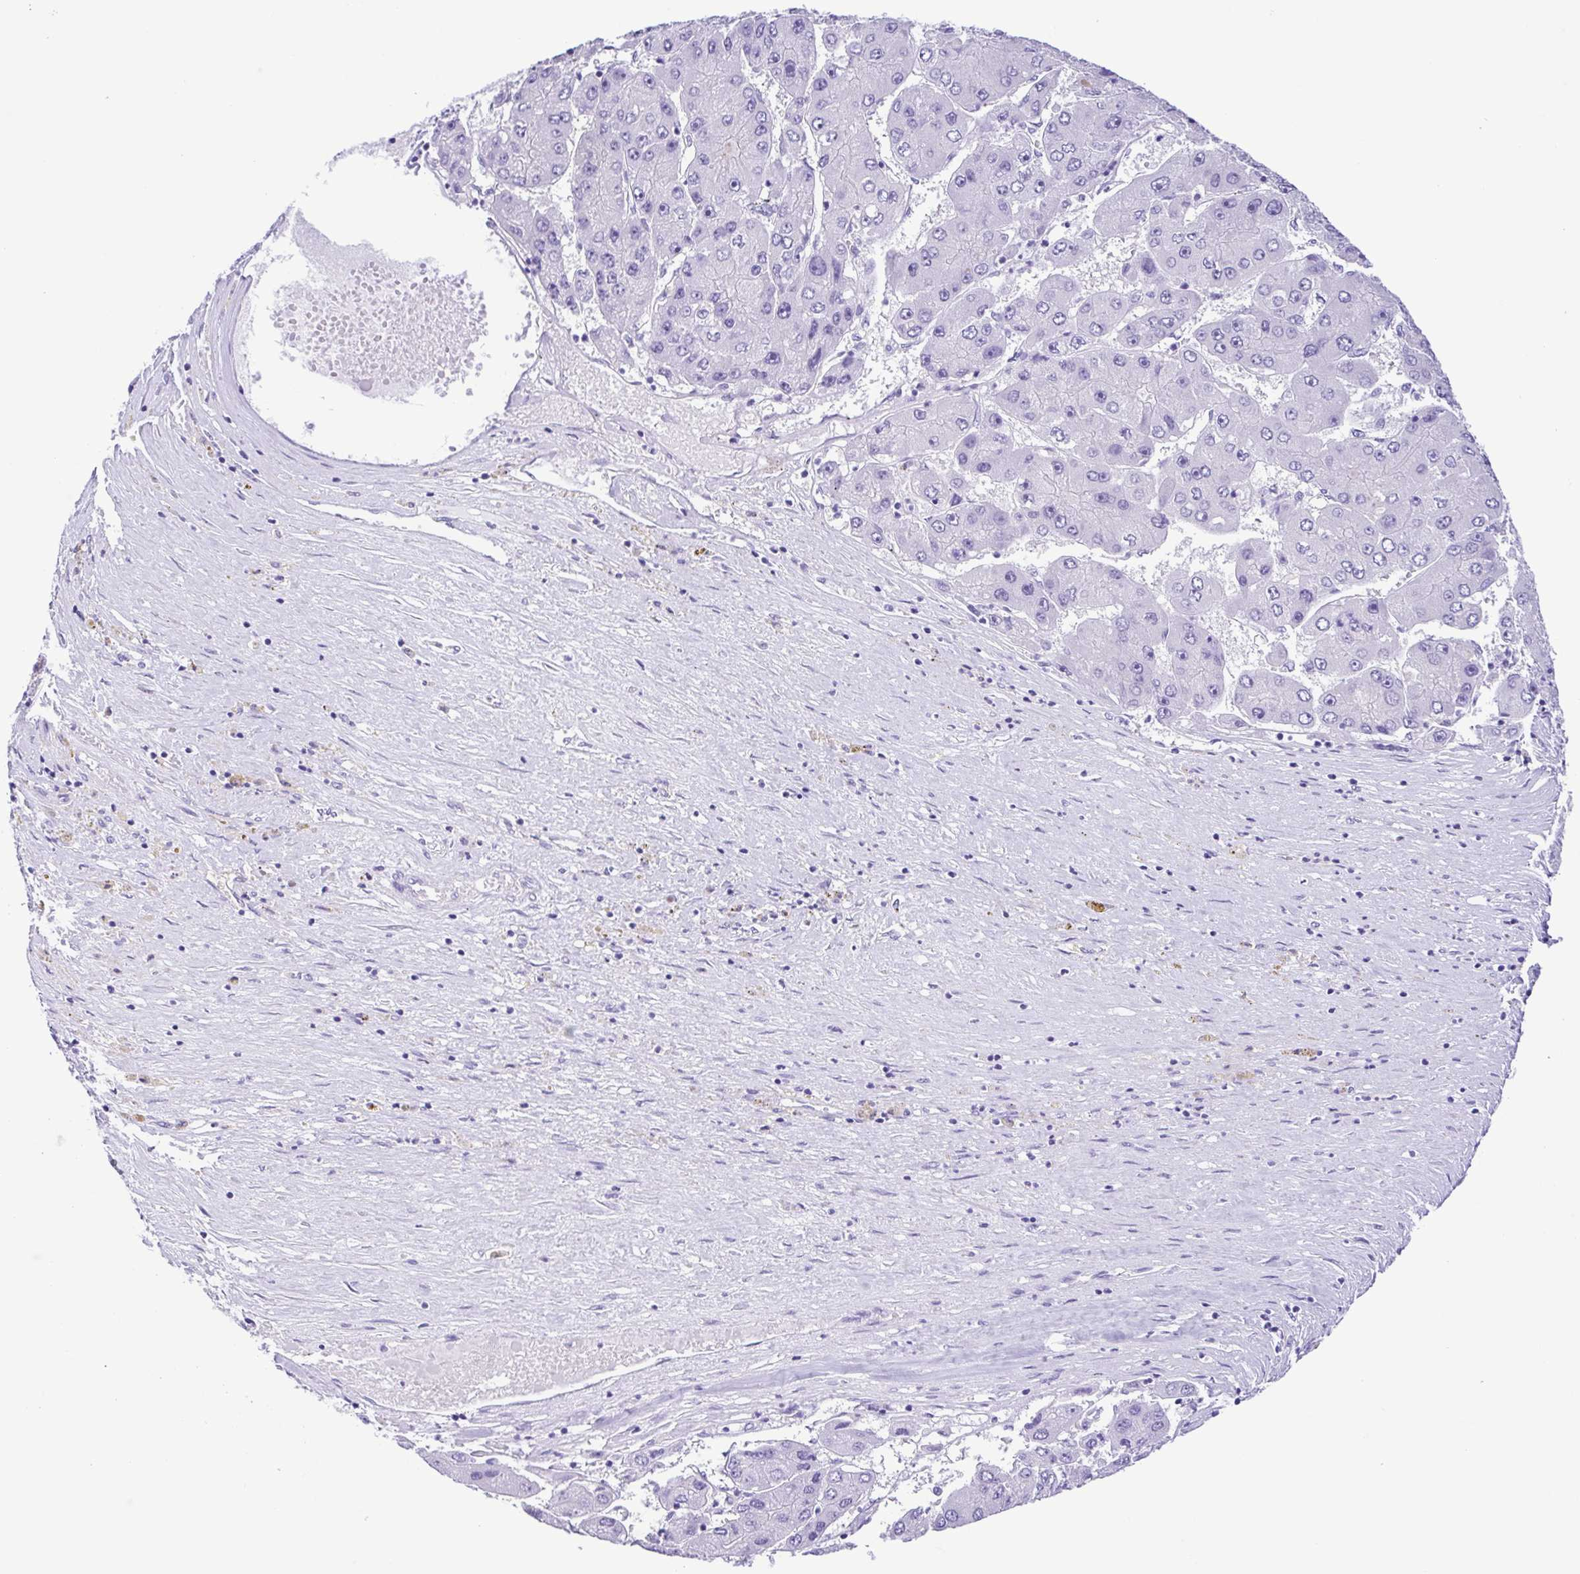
{"staining": {"intensity": "negative", "quantity": "none", "location": "none"}, "tissue": "liver cancer", "cell_type": "Tumor cells", "image_type": "cancer", "snomed": [{"axis": "morphology", "description": "Carcinoma, Hepatocellular, NOS"}, {"axis": "topography", "description": "Liver"}], "caption": "Immunohistochemical staining of liver cancer (hepatocellular carcinoma) reveals no significant expression in tumor cells.", "gene": "OVGP1", "patient": {"sex": "female", "age": 61}}